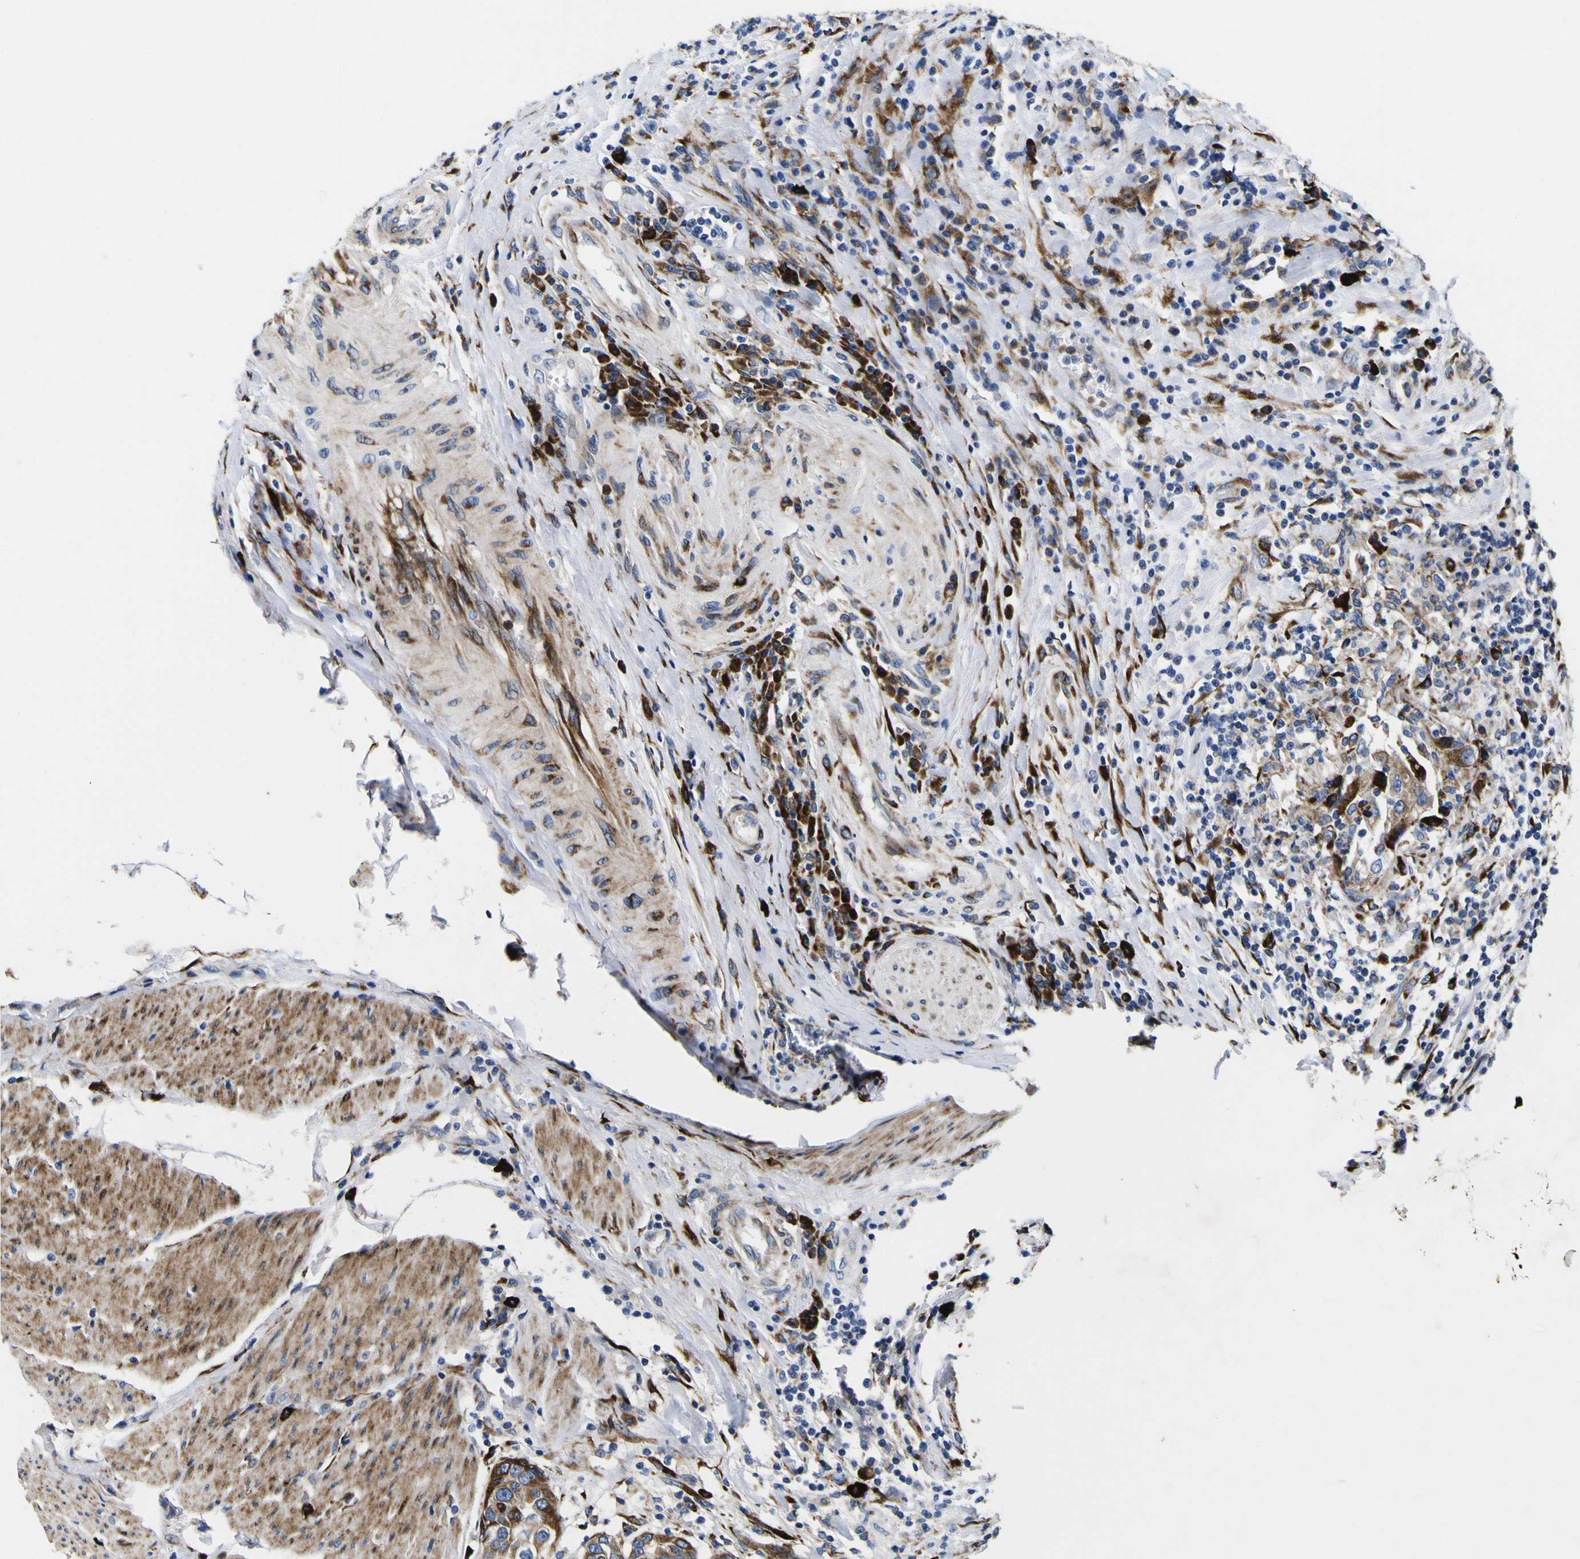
{"staining": {"intensity": "strong", "quantity": ">75%", "location": "cytoplasmic/membranous"}, "tissue": "urothelial cancer", "cell_type": "Tumor cells", "image_type": "cancer", "snomed": [{"axis": "morphology", "description": "Urothelial carcinoma, High grade"}, {"axis": "topography", "description": "Urinary bladder"}], "caption": "IHC (DAB) staining of human urothelial carcinoma (high-grade) shows strong cytoplasmic/membranous protein positivity in about >75% of tumor cells. The staining was performed using DAB, with brown indicating positive protein expression. Nuclei are stained blue with hematoxylin.", "gene": "SCD", "patient": {"sex": "female", "age": 80}}